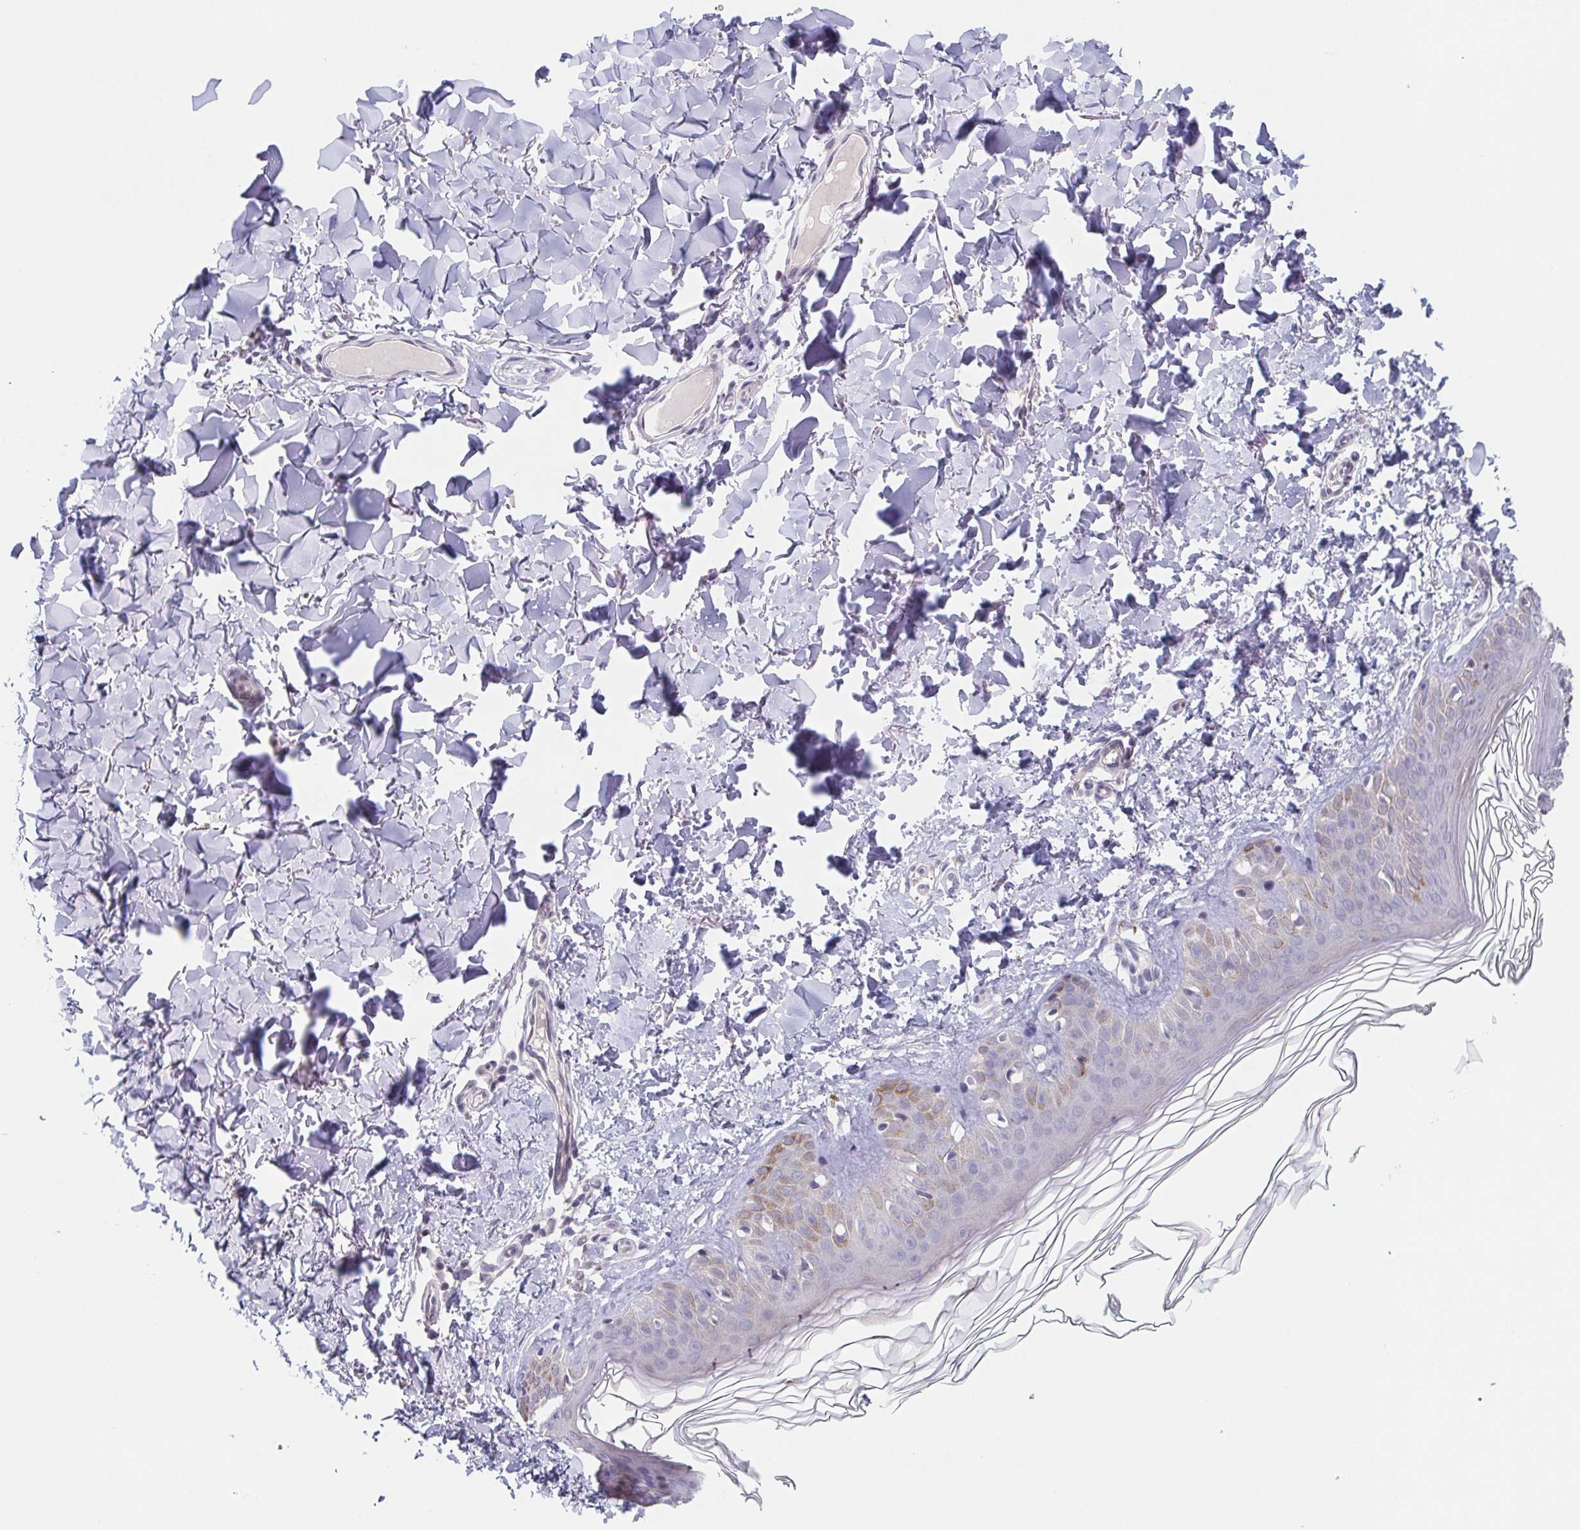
{"staining": {"intensity": "negative", "quantity": "none", "location": "none"}, "tissue": "skin", "cell_type": "Fibroblasts", "image_type": "normal", "snomed": [{"axis": "morphology", "description": "Normal tissue, NOS"}, {"axis": "topography", "description": "Skin"}, {"axis": "topography", "description": "Peripheral nerve tissue"}], "caption": "A high-resolution photomicrograph shows immunohistochemistry (IHC) staining of benign skin, which shows no significant positivity in fibroblasts.", "gene": "GHRL", "patient": {"sex": "female", "age": 45}}